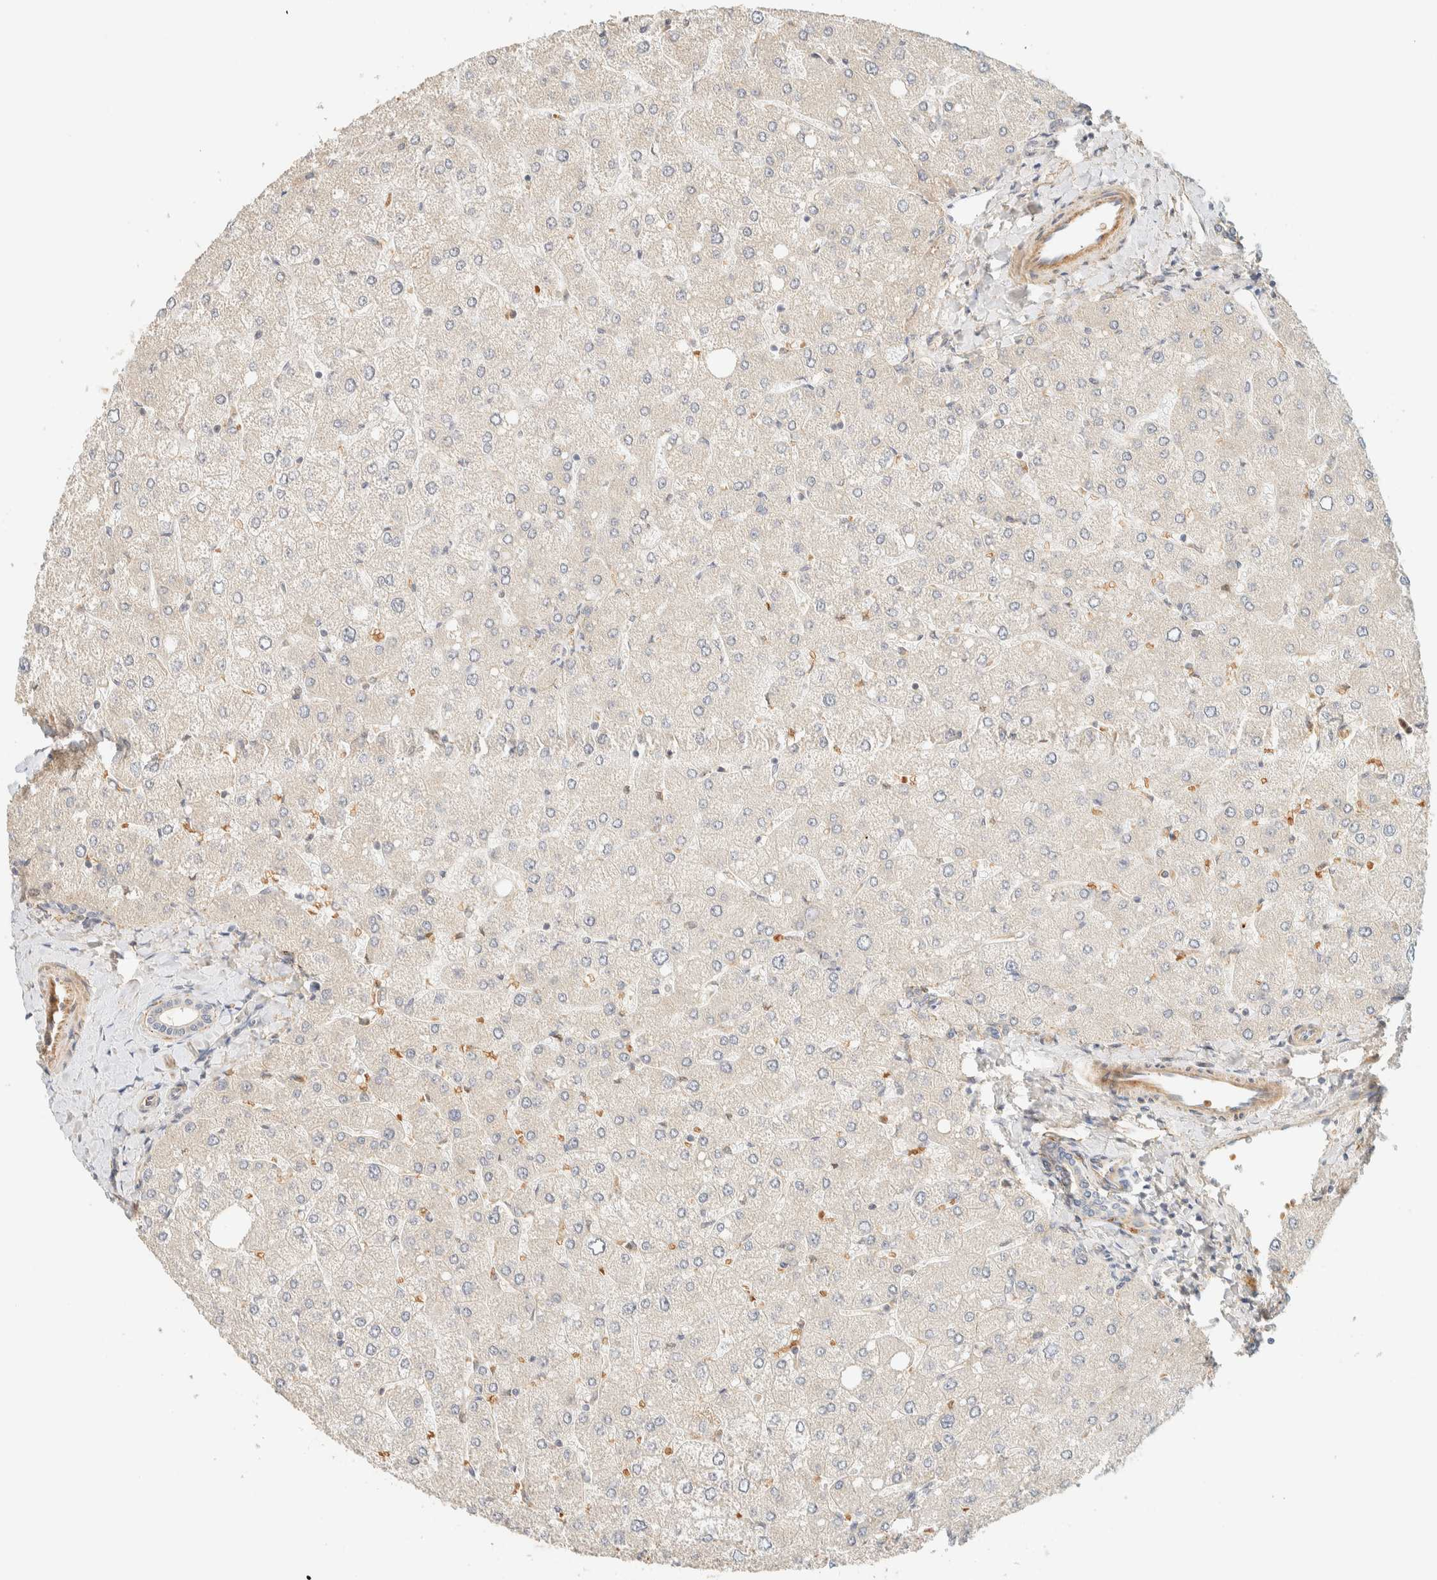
{"staining": {"intensity": "negative", "quantity": "none", "location": "none"}, "tissue": "liver", "cell_type": "Cholangiocytes", "image_type": "normal", "snomed": [{"axis": "morphology", "description": "Normal tissue, NOS"}, {"axis": "topography", "description": "Liver"}], "caption": "The immunohistochemistry (IHC) image has no significant expression in cholangiocytes of liver. (DAB (3,3'-diaminobenzidine) immunohistochemistry (IHC) visualized using brightfield microscopy, high magnification).", "gene": "TNK1", "patient": {"sex": "male", "age": 55}}